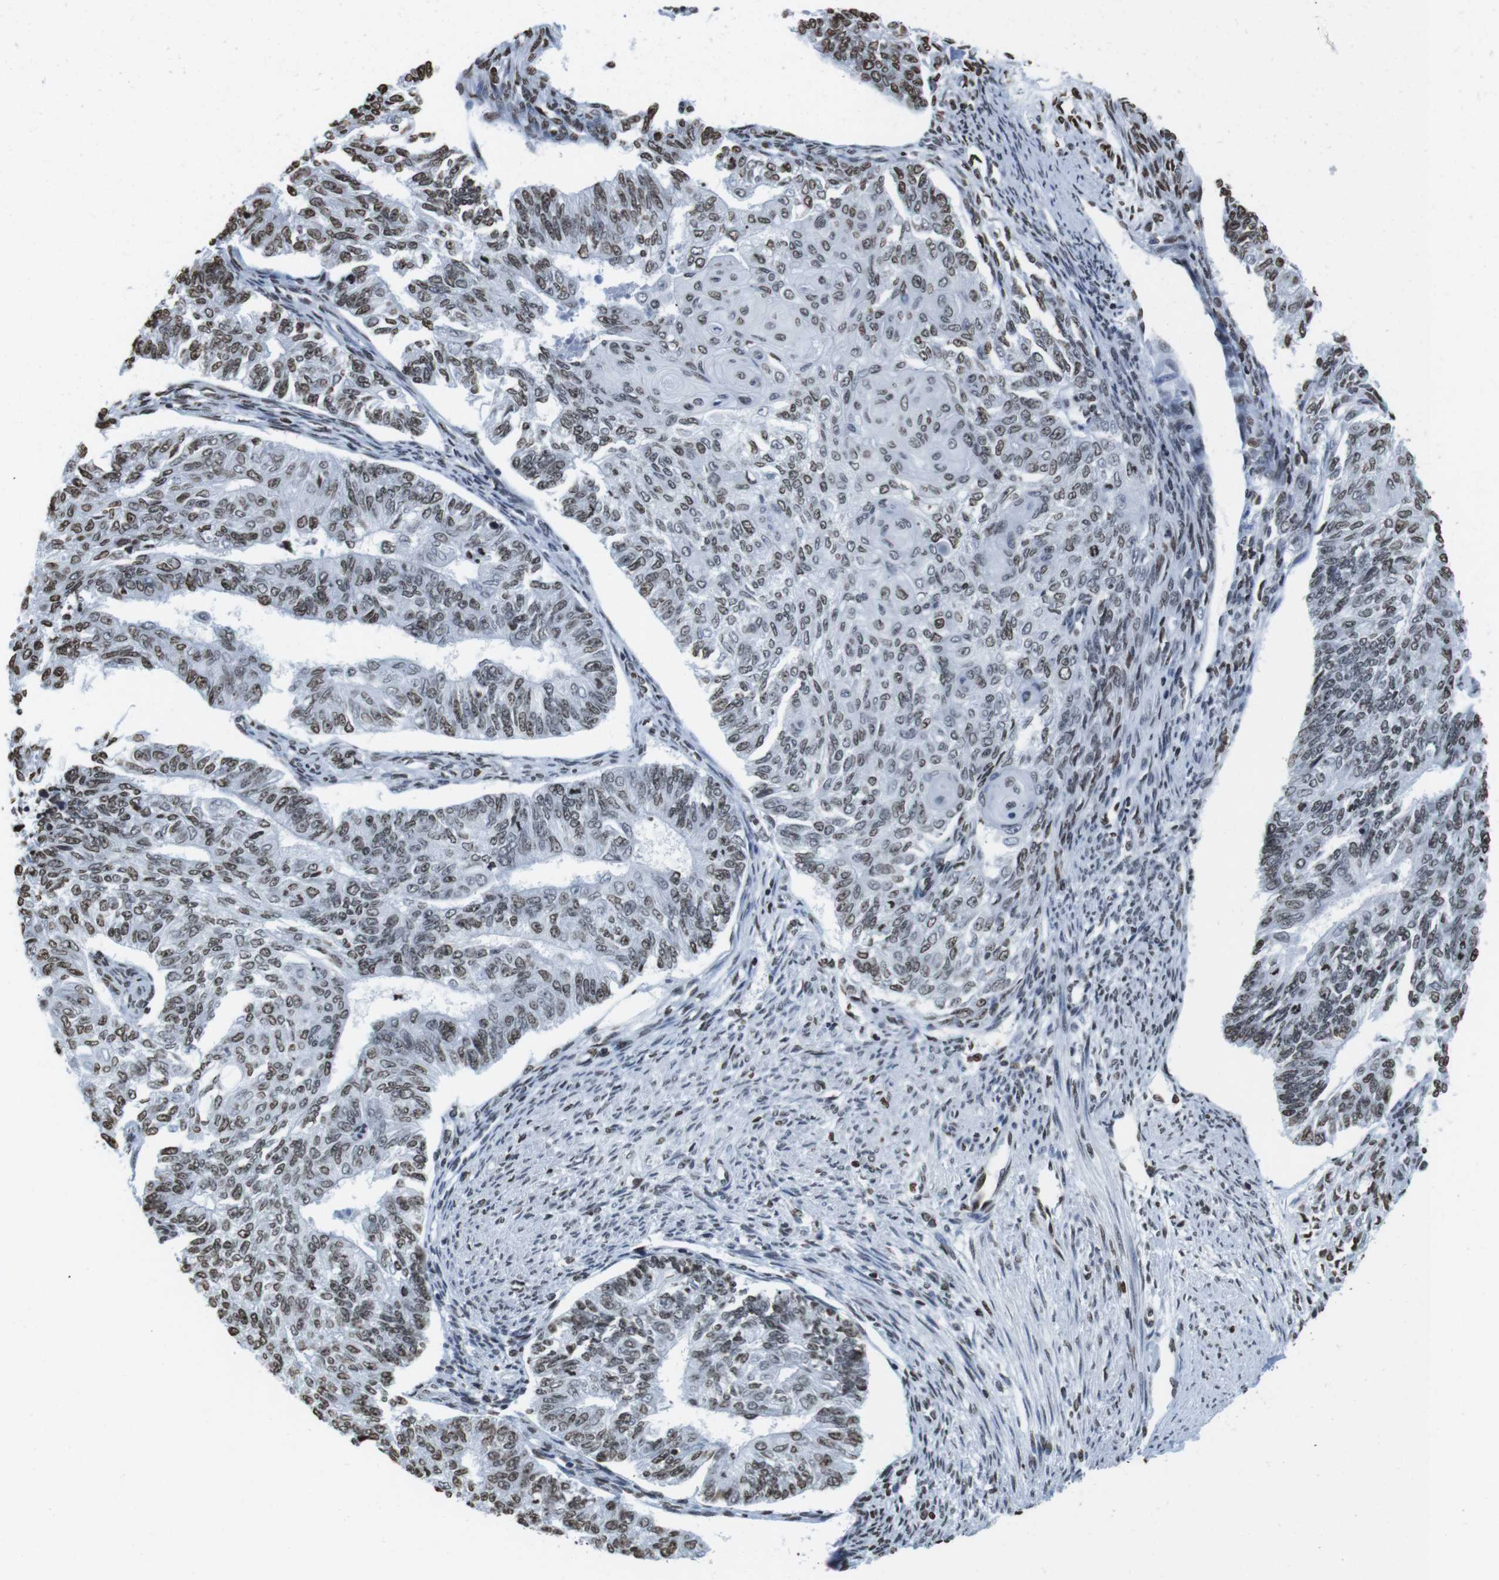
{"staining": {"intensity": "weak", "quantity": "25%-75%", "location": "nuclear"}, "tissue": "endometrial cancer", "cell_type": "Tumor cells", "image_type": "cancer", "snomed": [{"axis": "morphology", "description": "Adenocarcinoma, NOS"}, {"axis": "topography", "description": "Endometrium"}], "caption": "Adenocarcinoma (endometrial) stained with a protein marker reveals weak staining in tumor cells.", "gene": "BSX", "patient": {"sex": "female", "age": 32}}